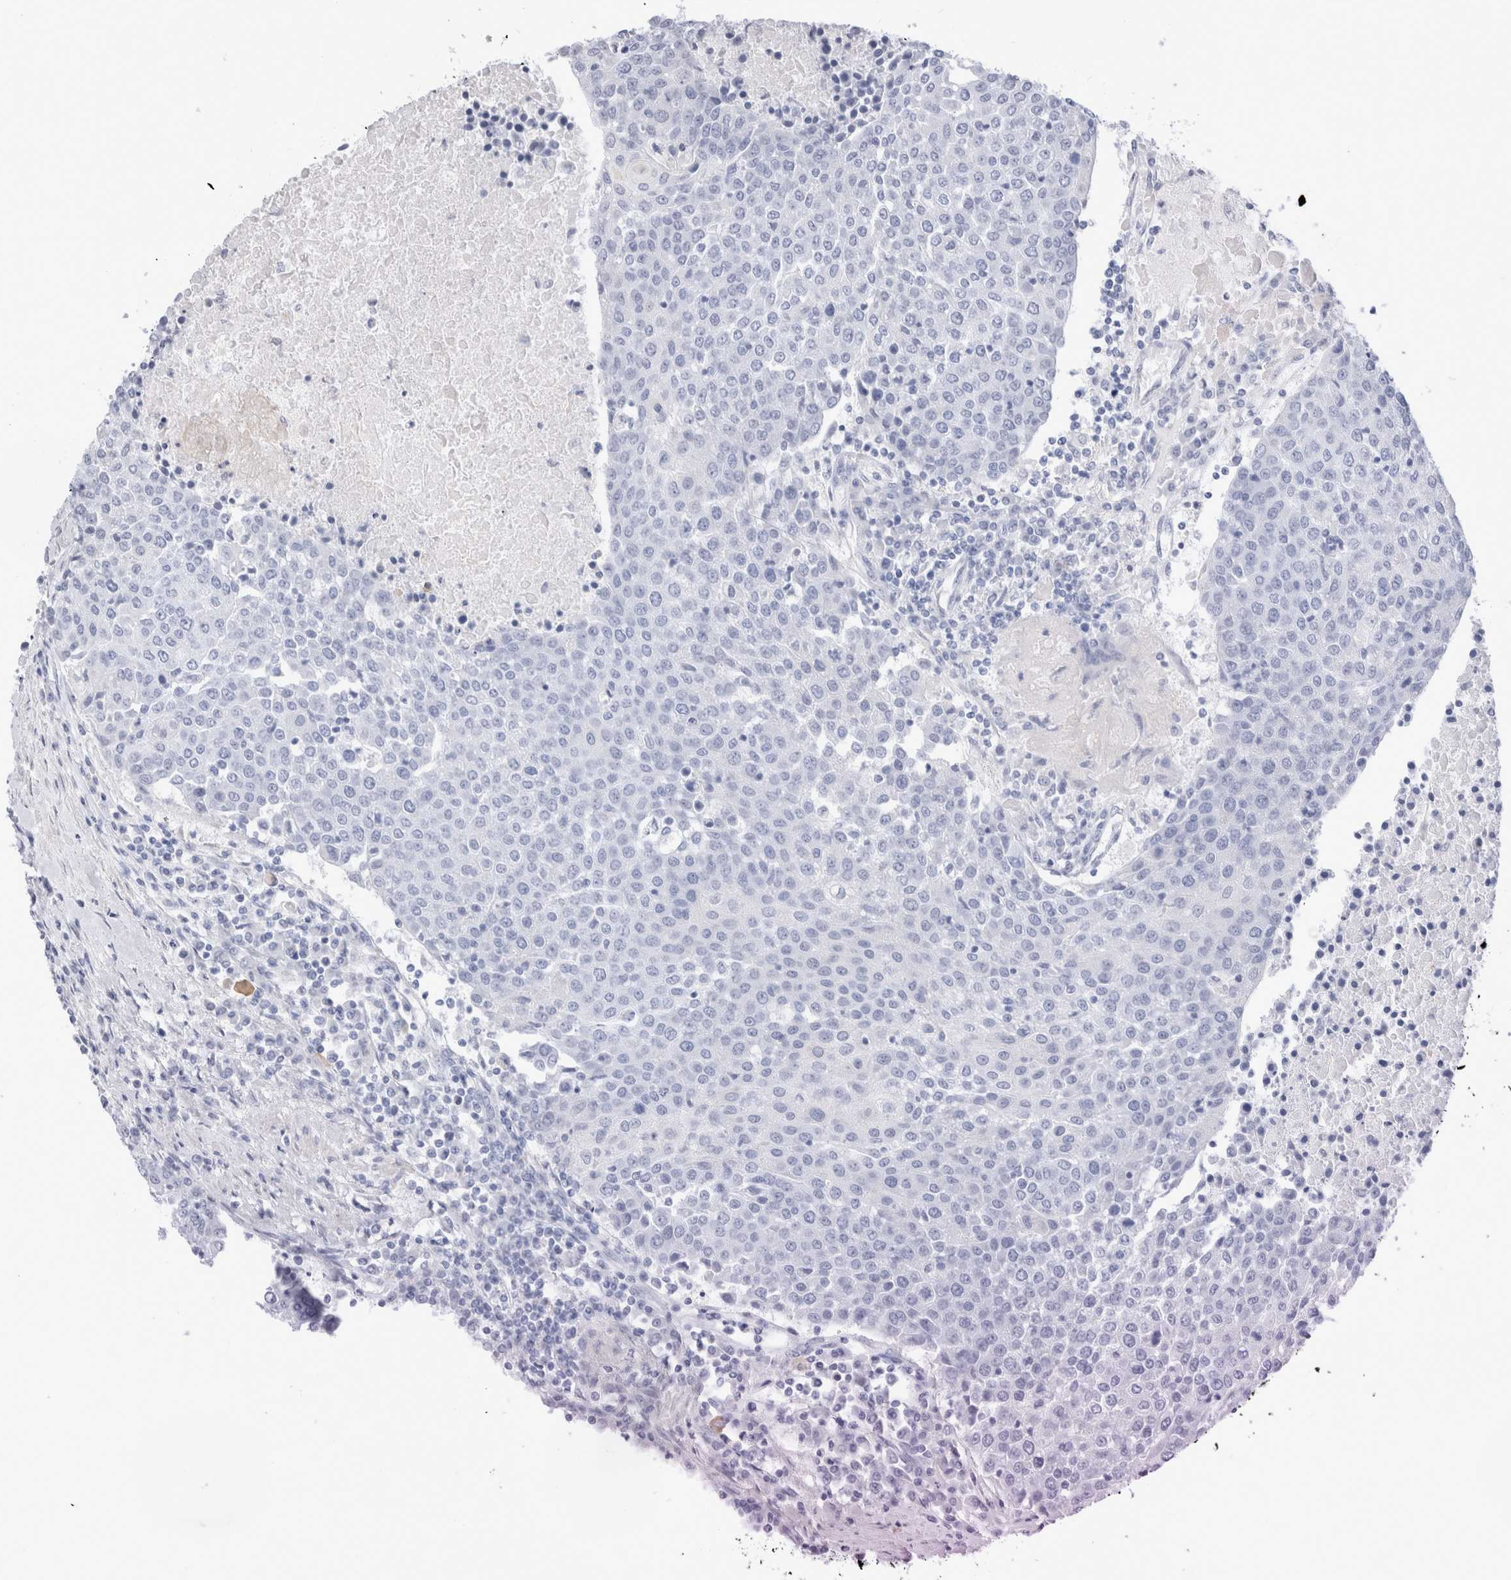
{"staining": {"intensity": "negative", "quantity": "none", "location": "none"}, "tissue": "urothelial cancer", "cell_type": "Tumor cells", "image_type": "cancer", "snomed": [{"axis": "morphology", "description": "Urothelial carcinoma, High grade"}, {"axis": "topography", "description": "Urinary bladder"}], "caption": "IHC photomicrograph of neoplastic tissue: urothelial cancer stained with DAB (3,3'-diaminobenzidine) displays no significant protein positivity in tumor cells.", "gene": "MUC15", "patient": {"sex": "female", "age": 85}}